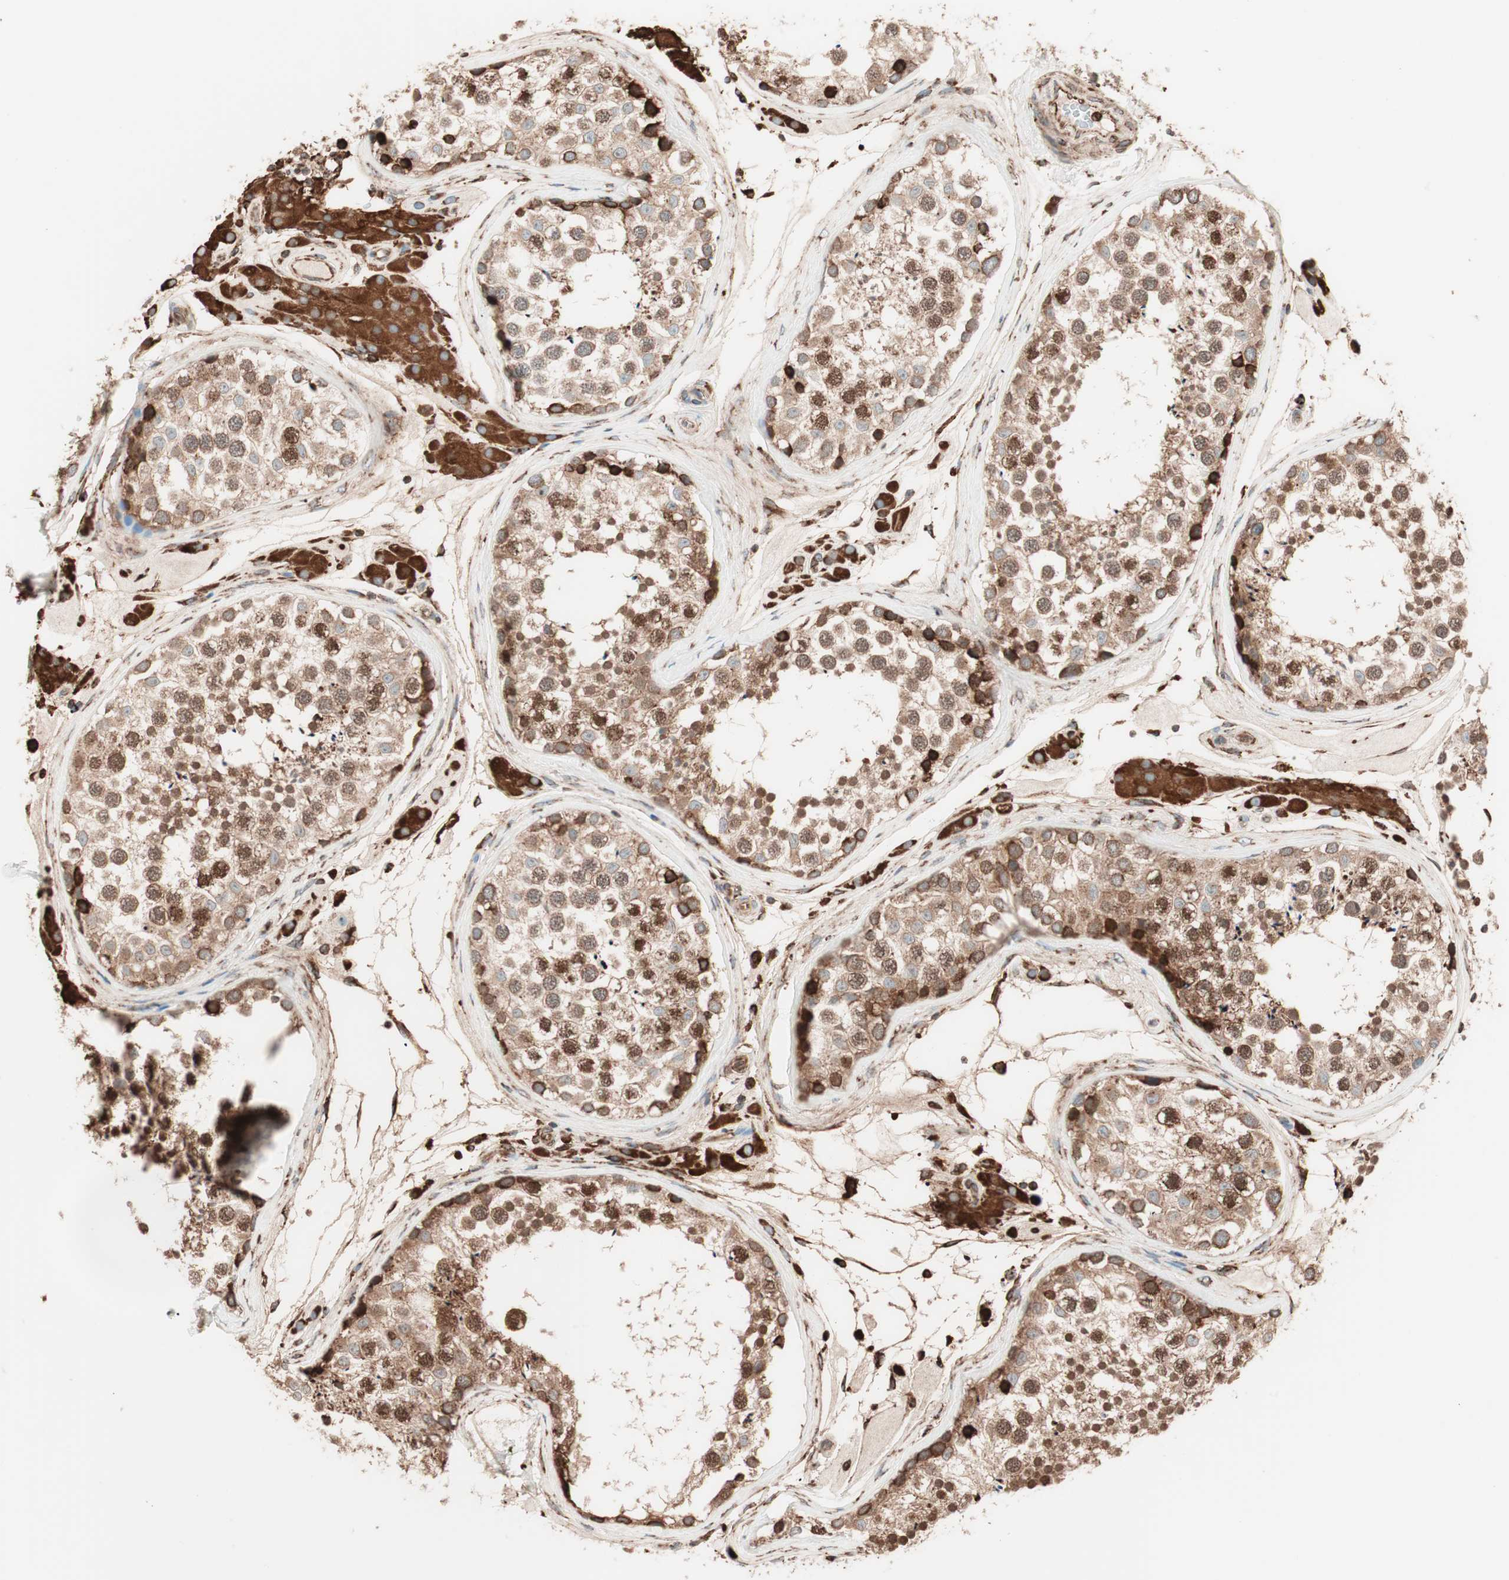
{"staining": {"intensity": "moderate", "quantity": ">75%", "location": "cytoplasmic/membranous,nuclear"}, "tissue": "testis", "cell_type": "Cells in seminiferous ducts", "image_type": "normal", "snomed": [{"axis": "morphology", "description": "Normal tissue, NOS"}, {"axis": "topography", "description": "Testis"}], "caption": "Cells in seminiferous ducts display moderate cytoplasmic/membranous,nuclear staining in about >75% of cells in unremarkable testis. Nuclei are stained in blue.", "gene": "VEGFA", "patient": {"sex": "male", "age": 46}}